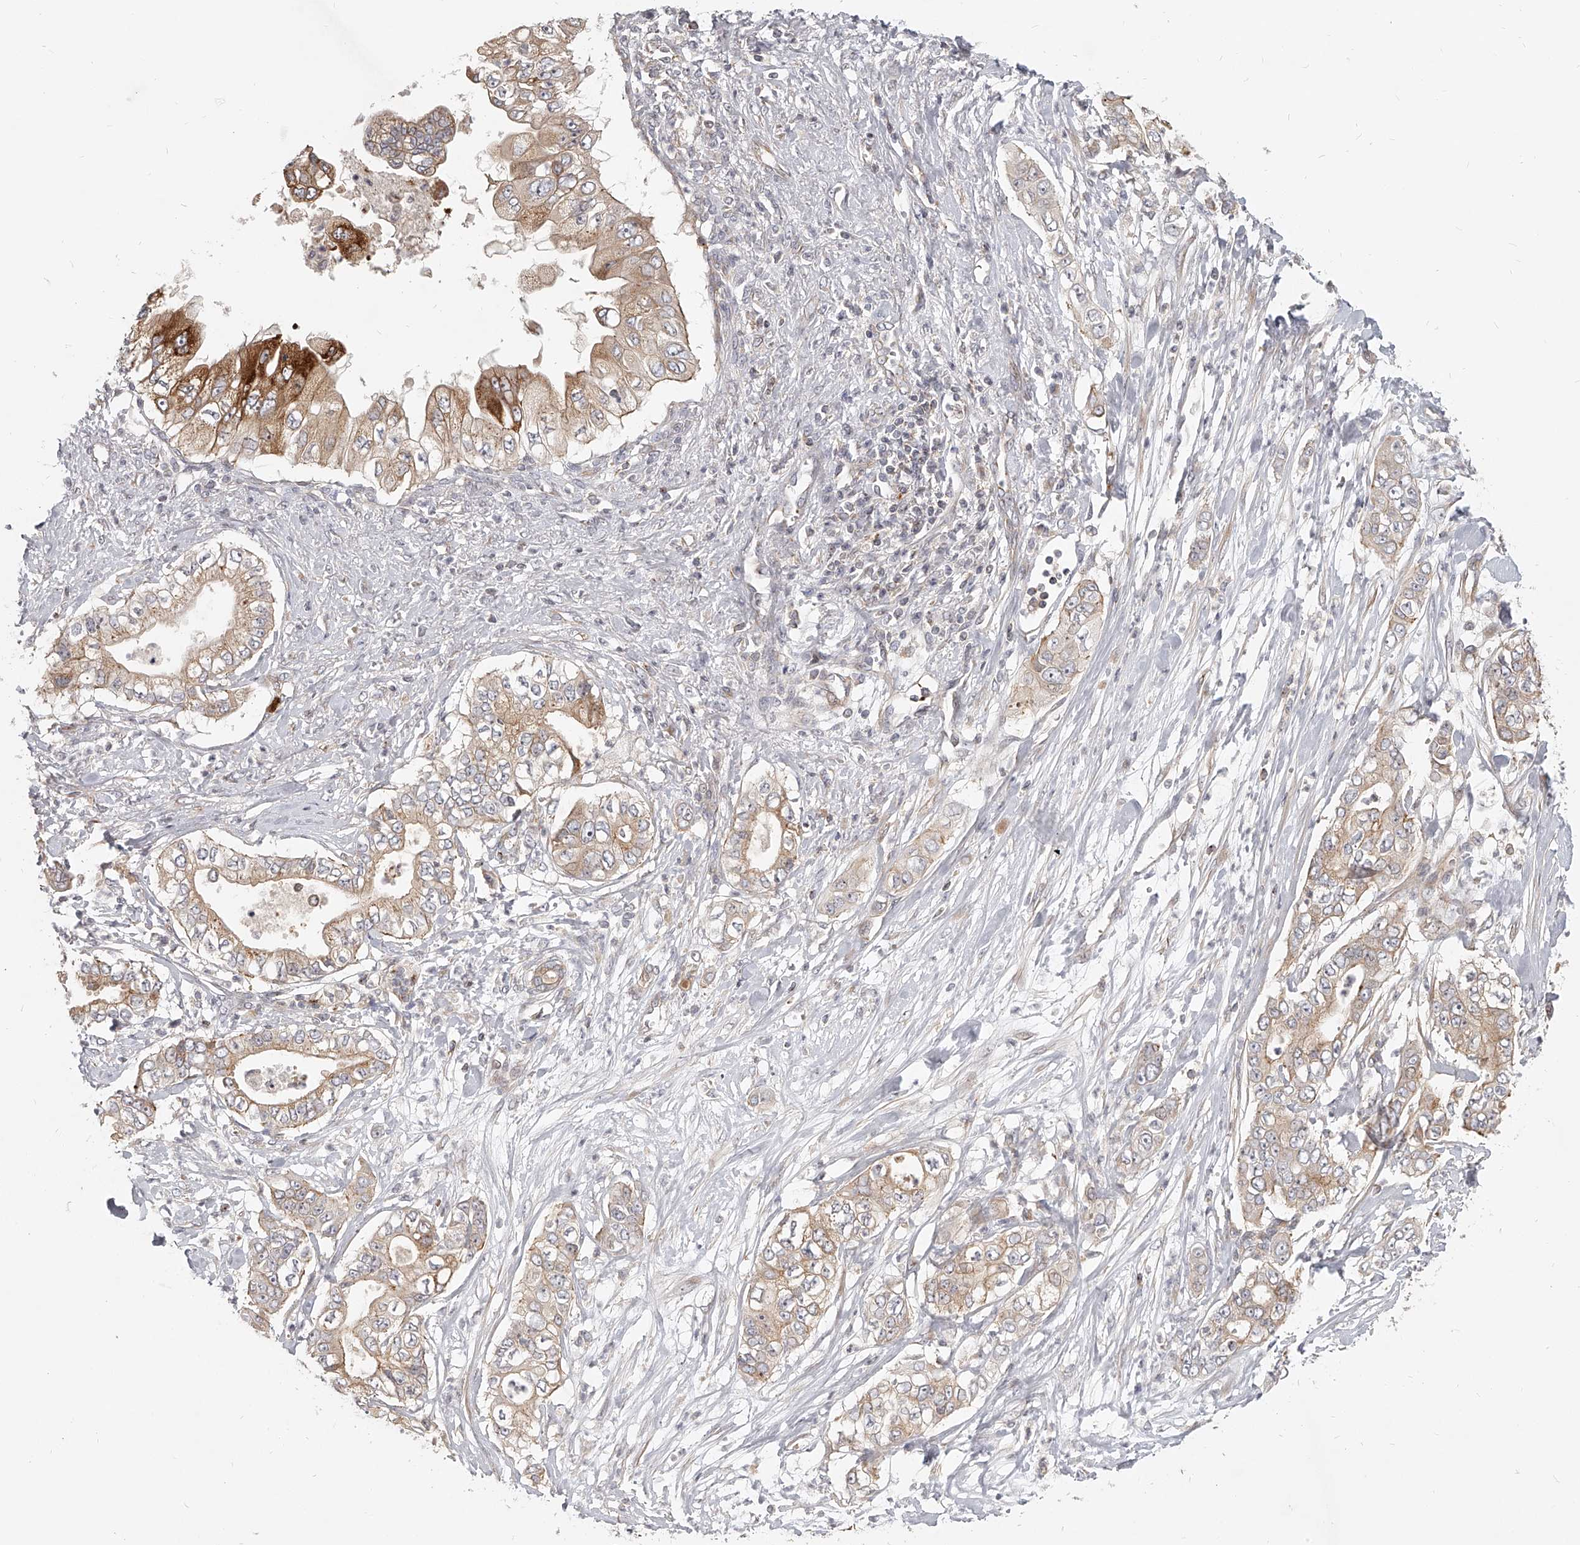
{"staining": {"intensity": "moderate", "quantity": ">75%", "location": "cytoplasmic/membranous"}, "tissue": "pancreatic cancer", "cell_type": "Tumor cells", "image_type": "cancer", "snomed": [{"axis": "morphology", "description": "Adenocarcinoma, NOS"}, {"axis": "topography", "description": "Pancreas"}], "caption": "Protein positivity by IHC reveals moderate cytoplasmic/membranous positivity in approximately >75% of tumor cells in pancreatic adenocarcinoma. (IHC, brightfield microscopy, high magnification).", "gene": "SLC37A1", "patient": {"sex": "female", "age": 78}}